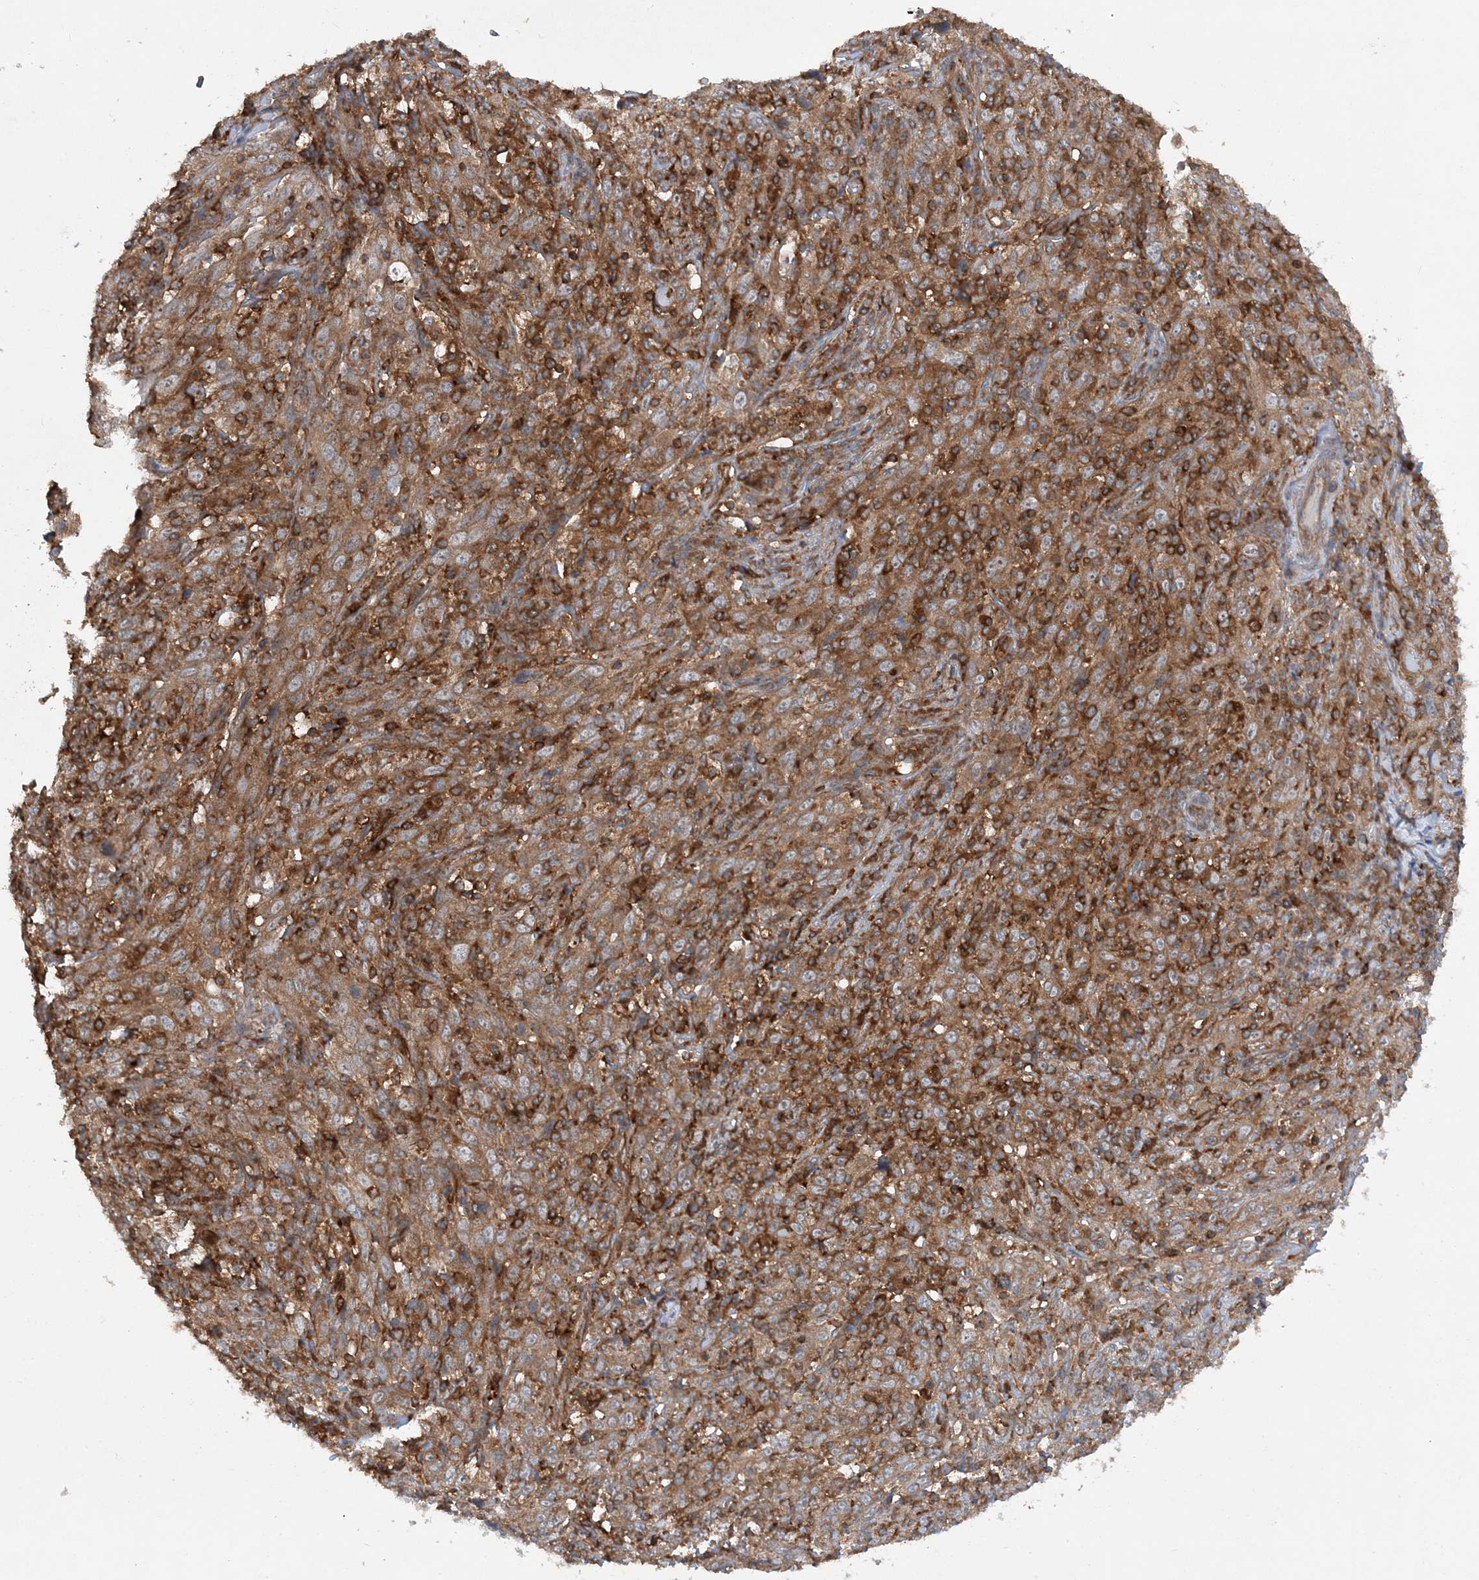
{"staining": {"intensity": "moderate", "quantity": ">75%", "location": "cytoplasmic/membranous"}, "tissue": "cervical cancer", "cell_type": "Tumor cells", "image_type": "cancer", "snomed": [{"axis": "morphology", "description": "Squamous cell carcinoma, NOS"}, {"axis": "topography", "description": "Cervix"}], "caption": "A medium amount of moderate cytoplasmic/membranous positivity is appreciated in about >75% of tumor cells in cervical cancer tissue. The staining is performed using DAB (3,3'-diaminobenzidine) brown chromogen to label protein expression. The nuclei are counter-stained blue using hematoxylin.", "gene": "ACAP2", "patient": {"sex": "female", "age": 46}}